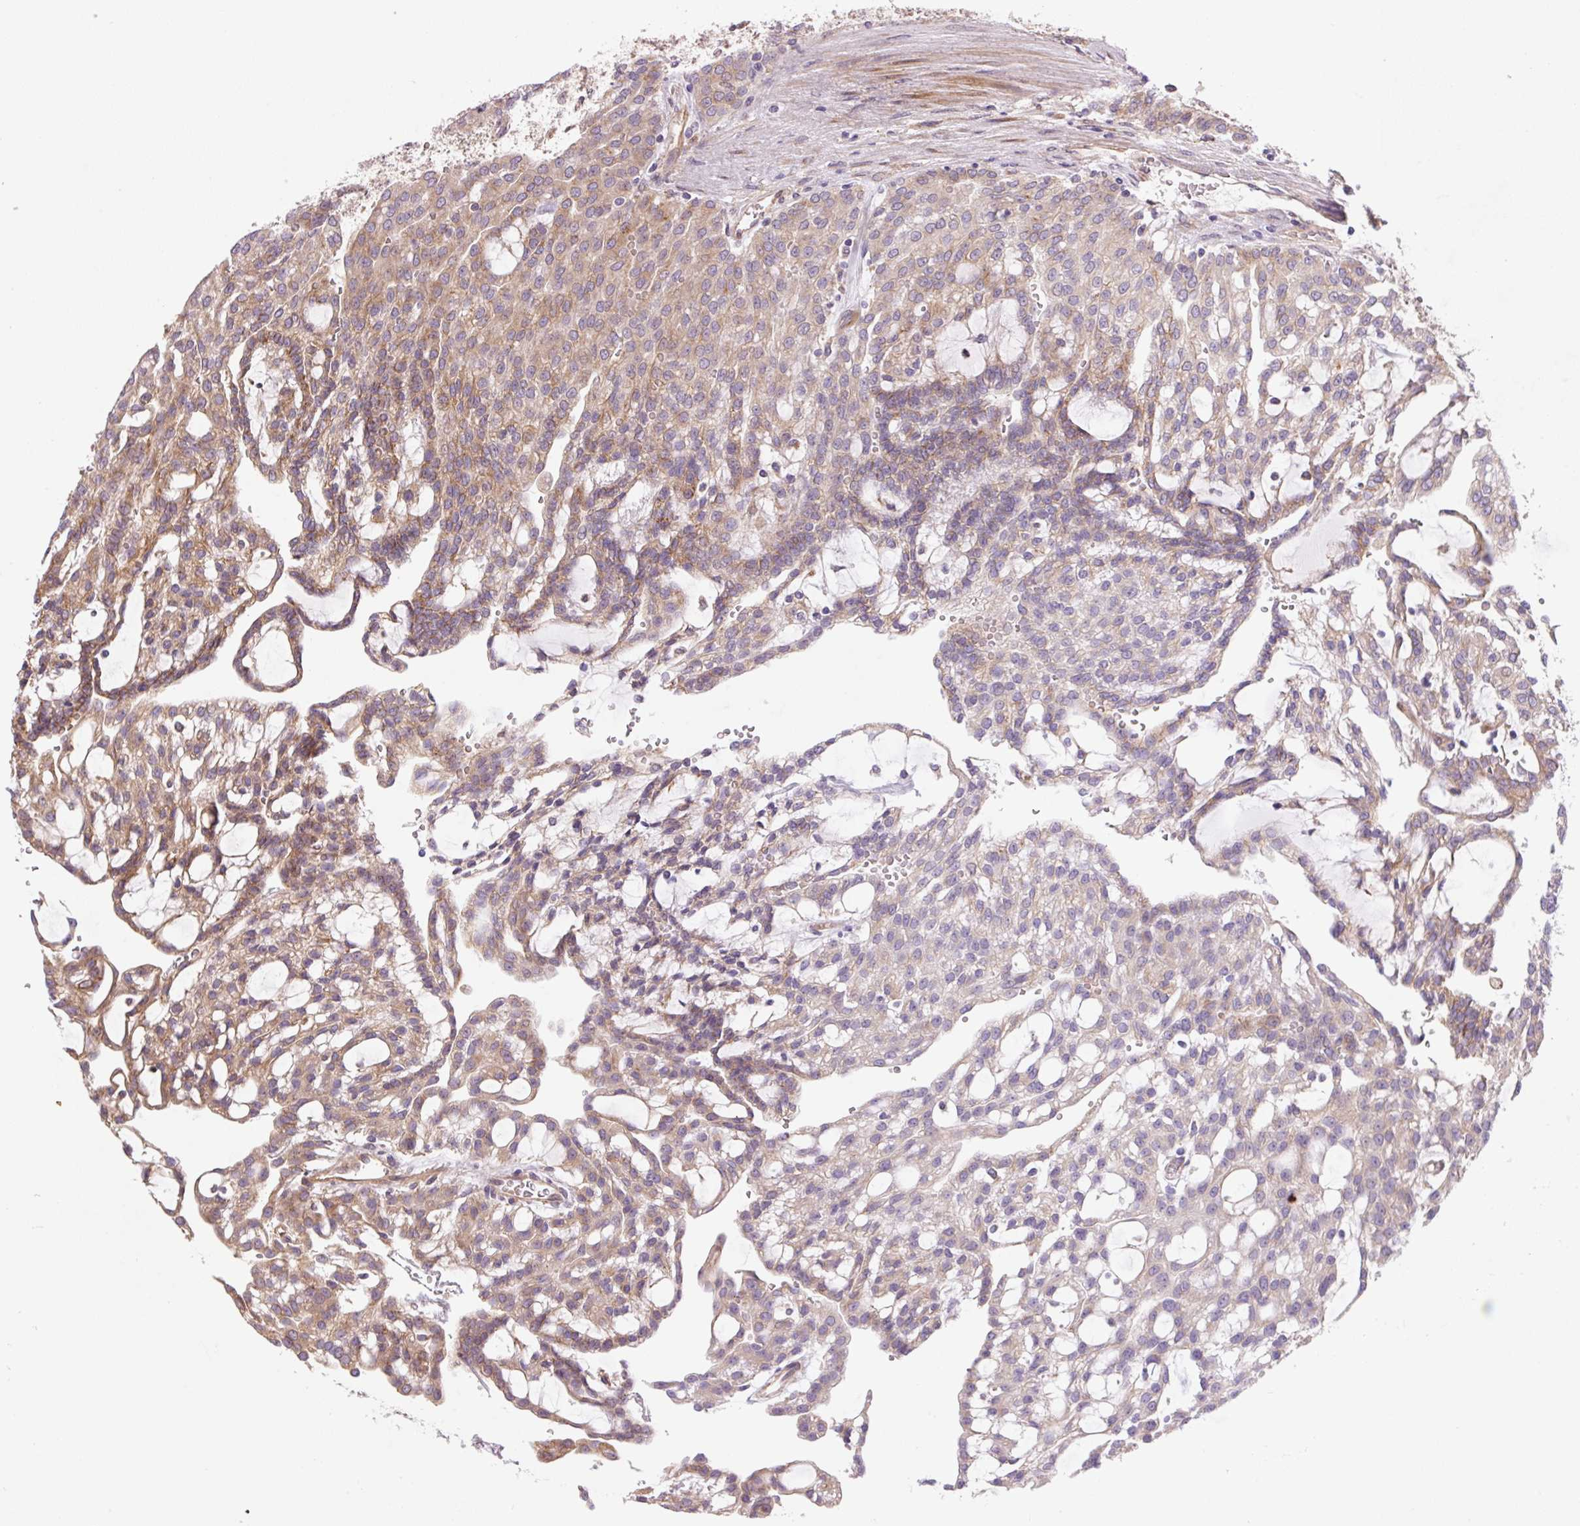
{"staining": {"intensity": "moderate", "quantity": "25%-75%", "location": "cytoplasmic/membranous"}, "tissue": "renal cancer", "cell_type": "Tumor cells", "image_type": "cancer", "snomed": [{"axis": "morphology", "description": "Adenocarcinoma, NOS"}, {"axis": "topography", "description": "Kidney"}], "caption": "Adenocarcinoma (renal) stained with a brown dye reveals moderate cytoplasmic/membranous positive expression in about 25%-75% of tumor cells.", "gene": "SEPTIN10", "patient": {"sex": "male", "age": 63}}